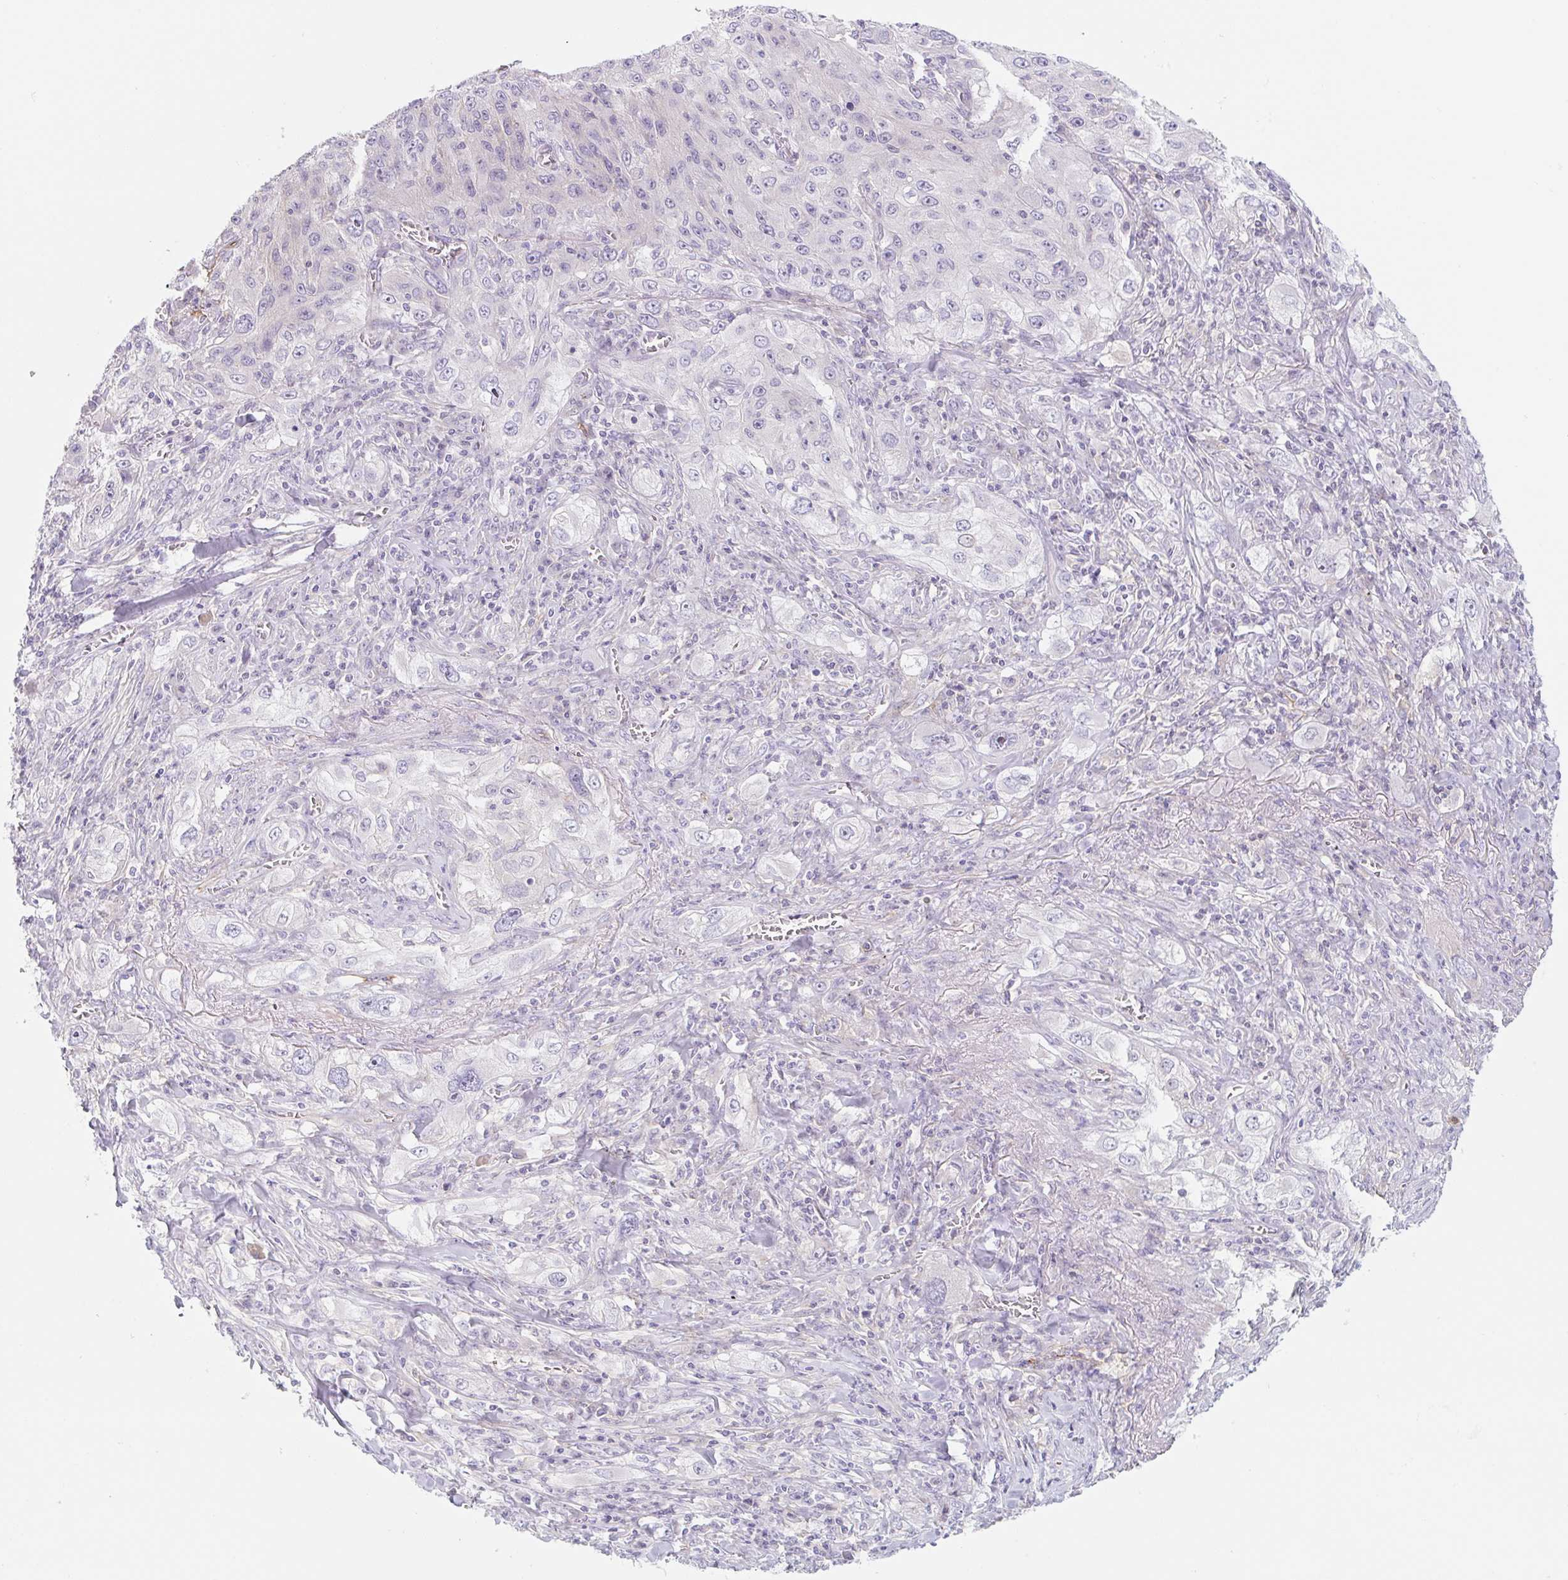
{"staining": {"intensity": "negative", "quantity": "none", "location": "none"}, "tissue": "lung cancer", "cell_type": "Tumor cells", "image_type": "cancer", "snomed": [{"axis": "morphology", "description": "Squamous cell carcinoma, NOS"}, {"axis": "topography", "description": "Lung"}], "caption": "High power microscopy micrograph of an immunohistochemistry photomicrograph of lung squamous cell carcinoma, revealing no significant expression in tumor cells. Brightfield microscopy of immunohistochemistry stained with DAB (brown) and hematoxylin (blue), captured at high magnification.", "gene": "LYVE1", "patient": {"sex": "female", "age": 69}}